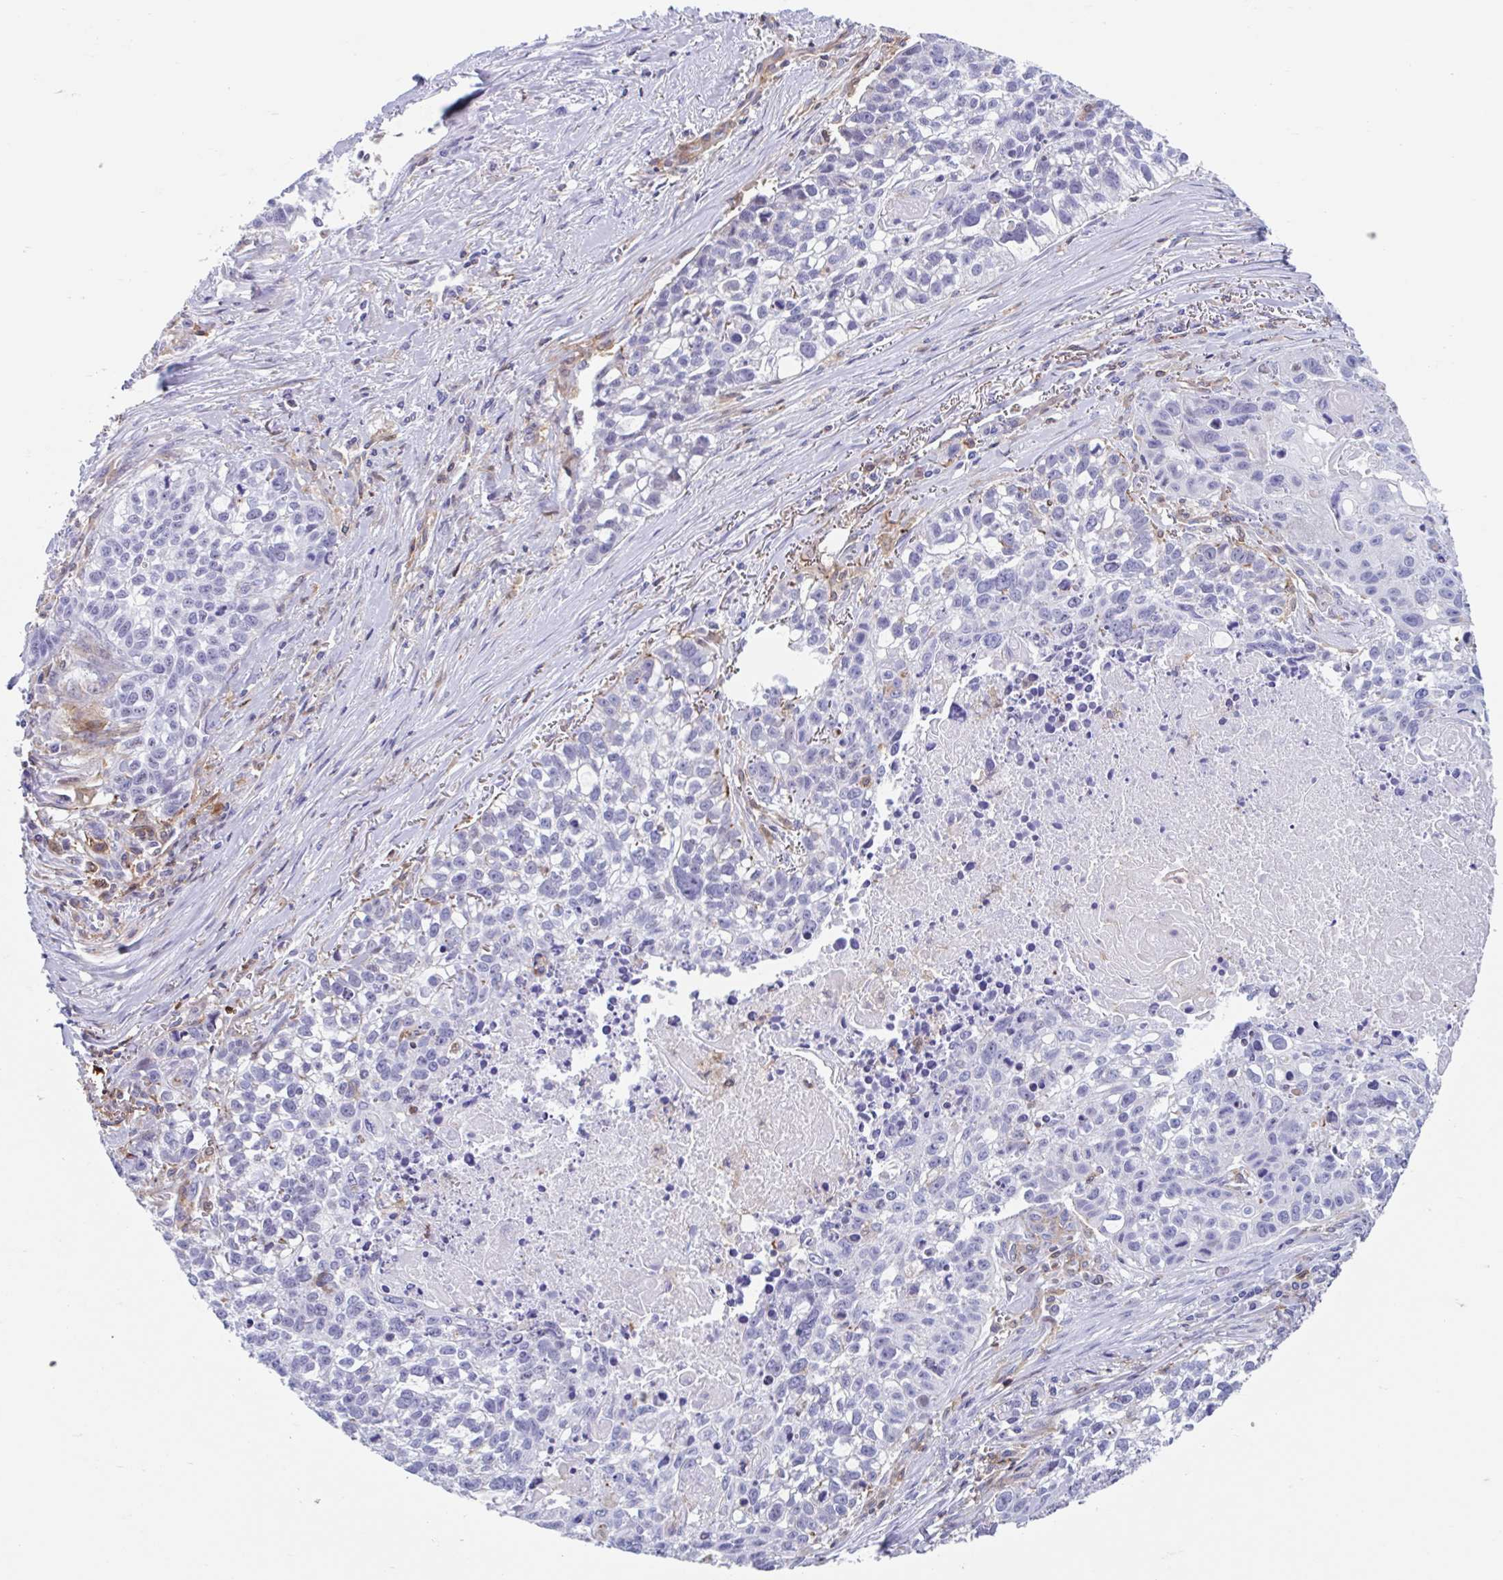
{"staining": {"intensity": "negative", "quantity": "none", "location": "none"}, "tissue": "lung cancer", "cell_type": "Tumor cells", "image_type": "cancer", "snomed": [{"axis": "morphology", "description": "Squamous cell carcinoma, NOS"}, {"axis": "topography", "description": "Lung"}], "caption": "The immunohistochemistry micrograph has no significant positivity in tumor cells of squamous cell carcinoma (lung) tissue.", "gene": "EFHD1", "patient": {"sex": "male", "age": 74}}